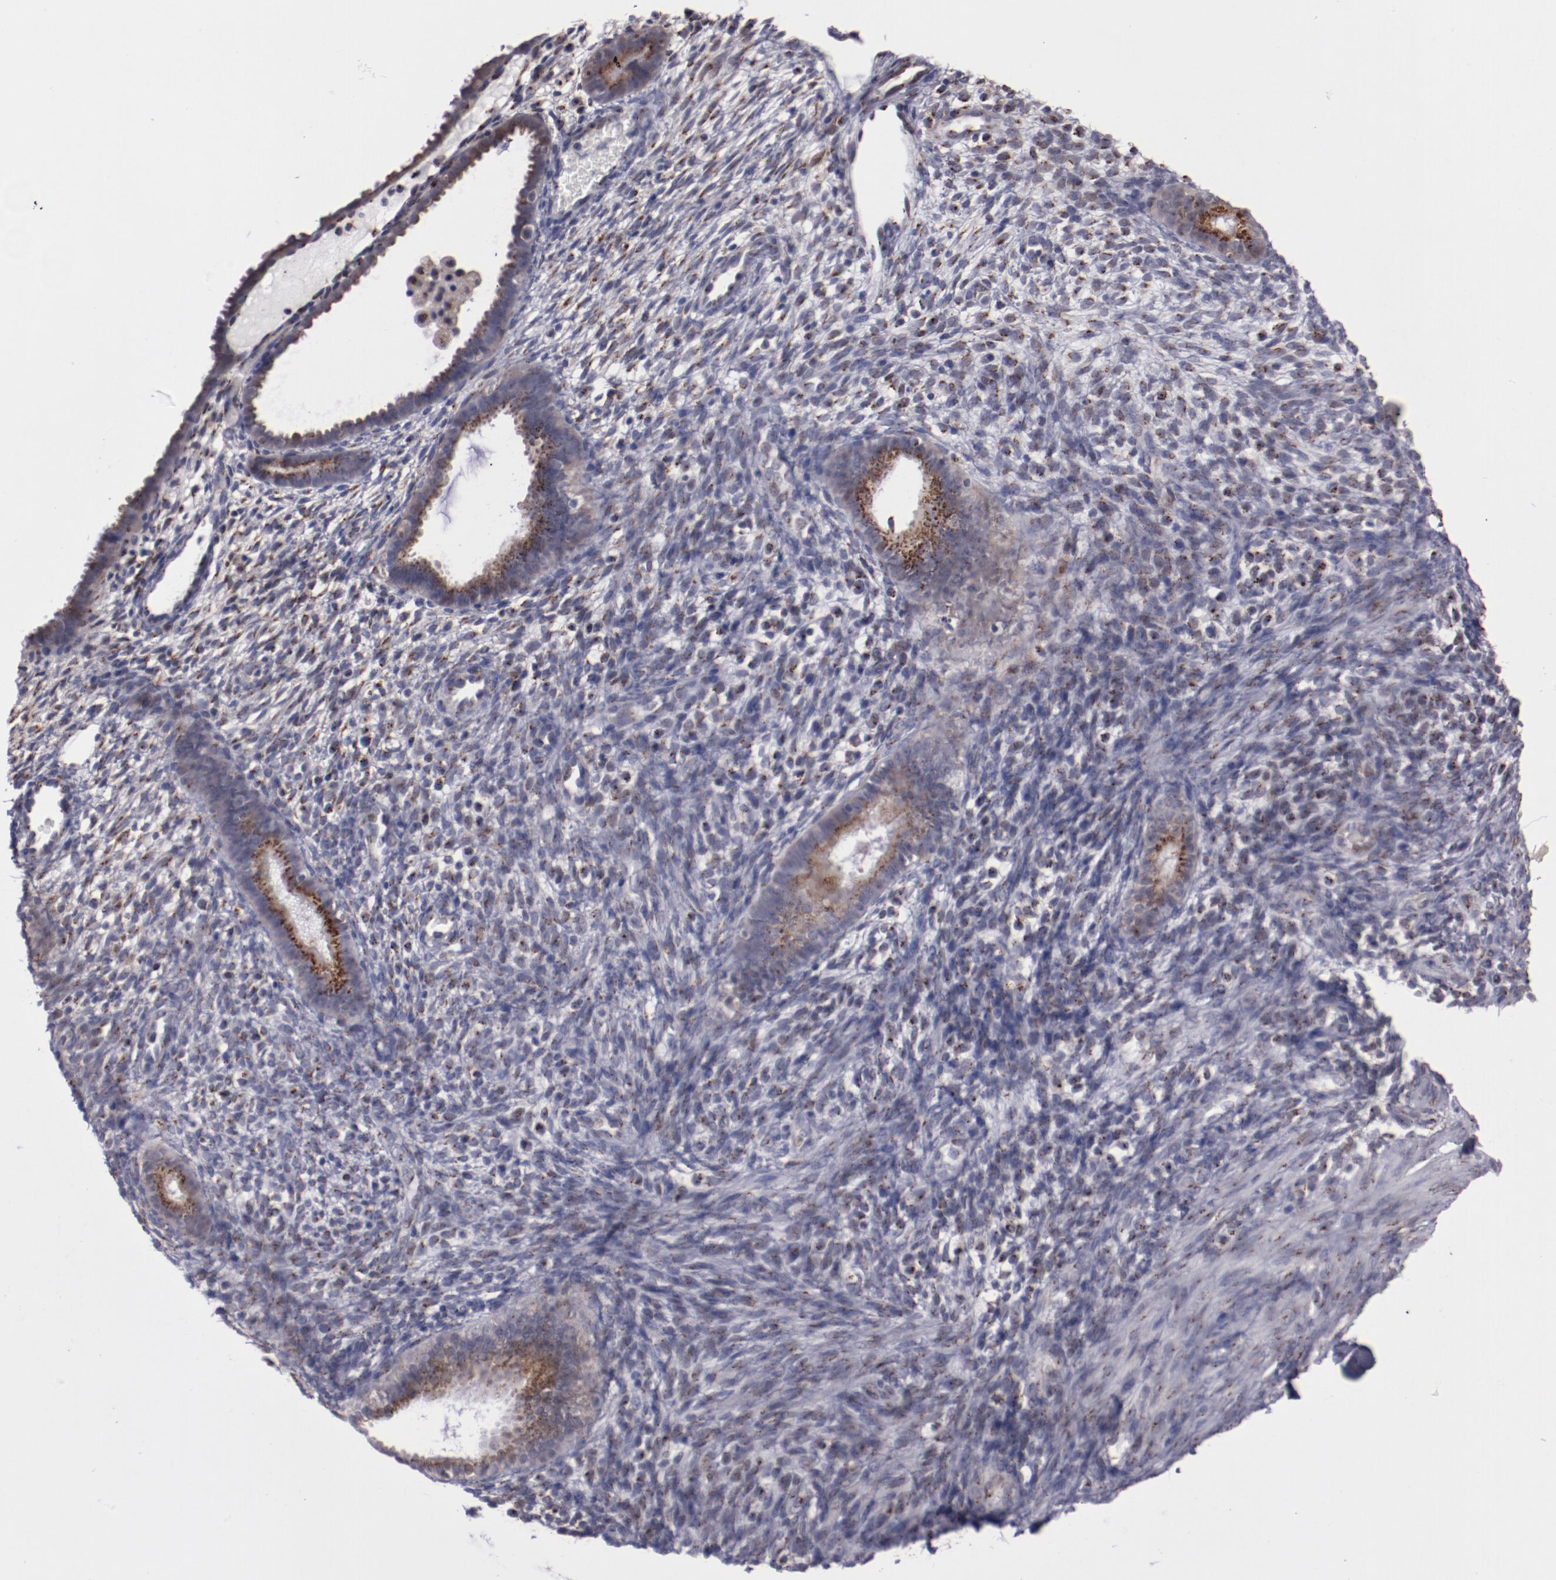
{"staining": {"intensity": "strong", "quantity": "25%-75%", "location": "cytoplasmic/membranous"}, "tissue": "endometrium", "cell_type": "Cells in endometrial stroma", "image_type": "normal", "snomed": [{"axis": "morphology", "description": "Normal tissue, NOS"}, {"axis": "topography", "description": "Endometrium"}], "caption": "Endometrium stained with IHC displays strong cytoplasmic/membranous staining in approximately 25%-75% of cells in endometrial stroma.", "gene": "GOLIM4", "patient": {"sex": "female", "age": 72}}